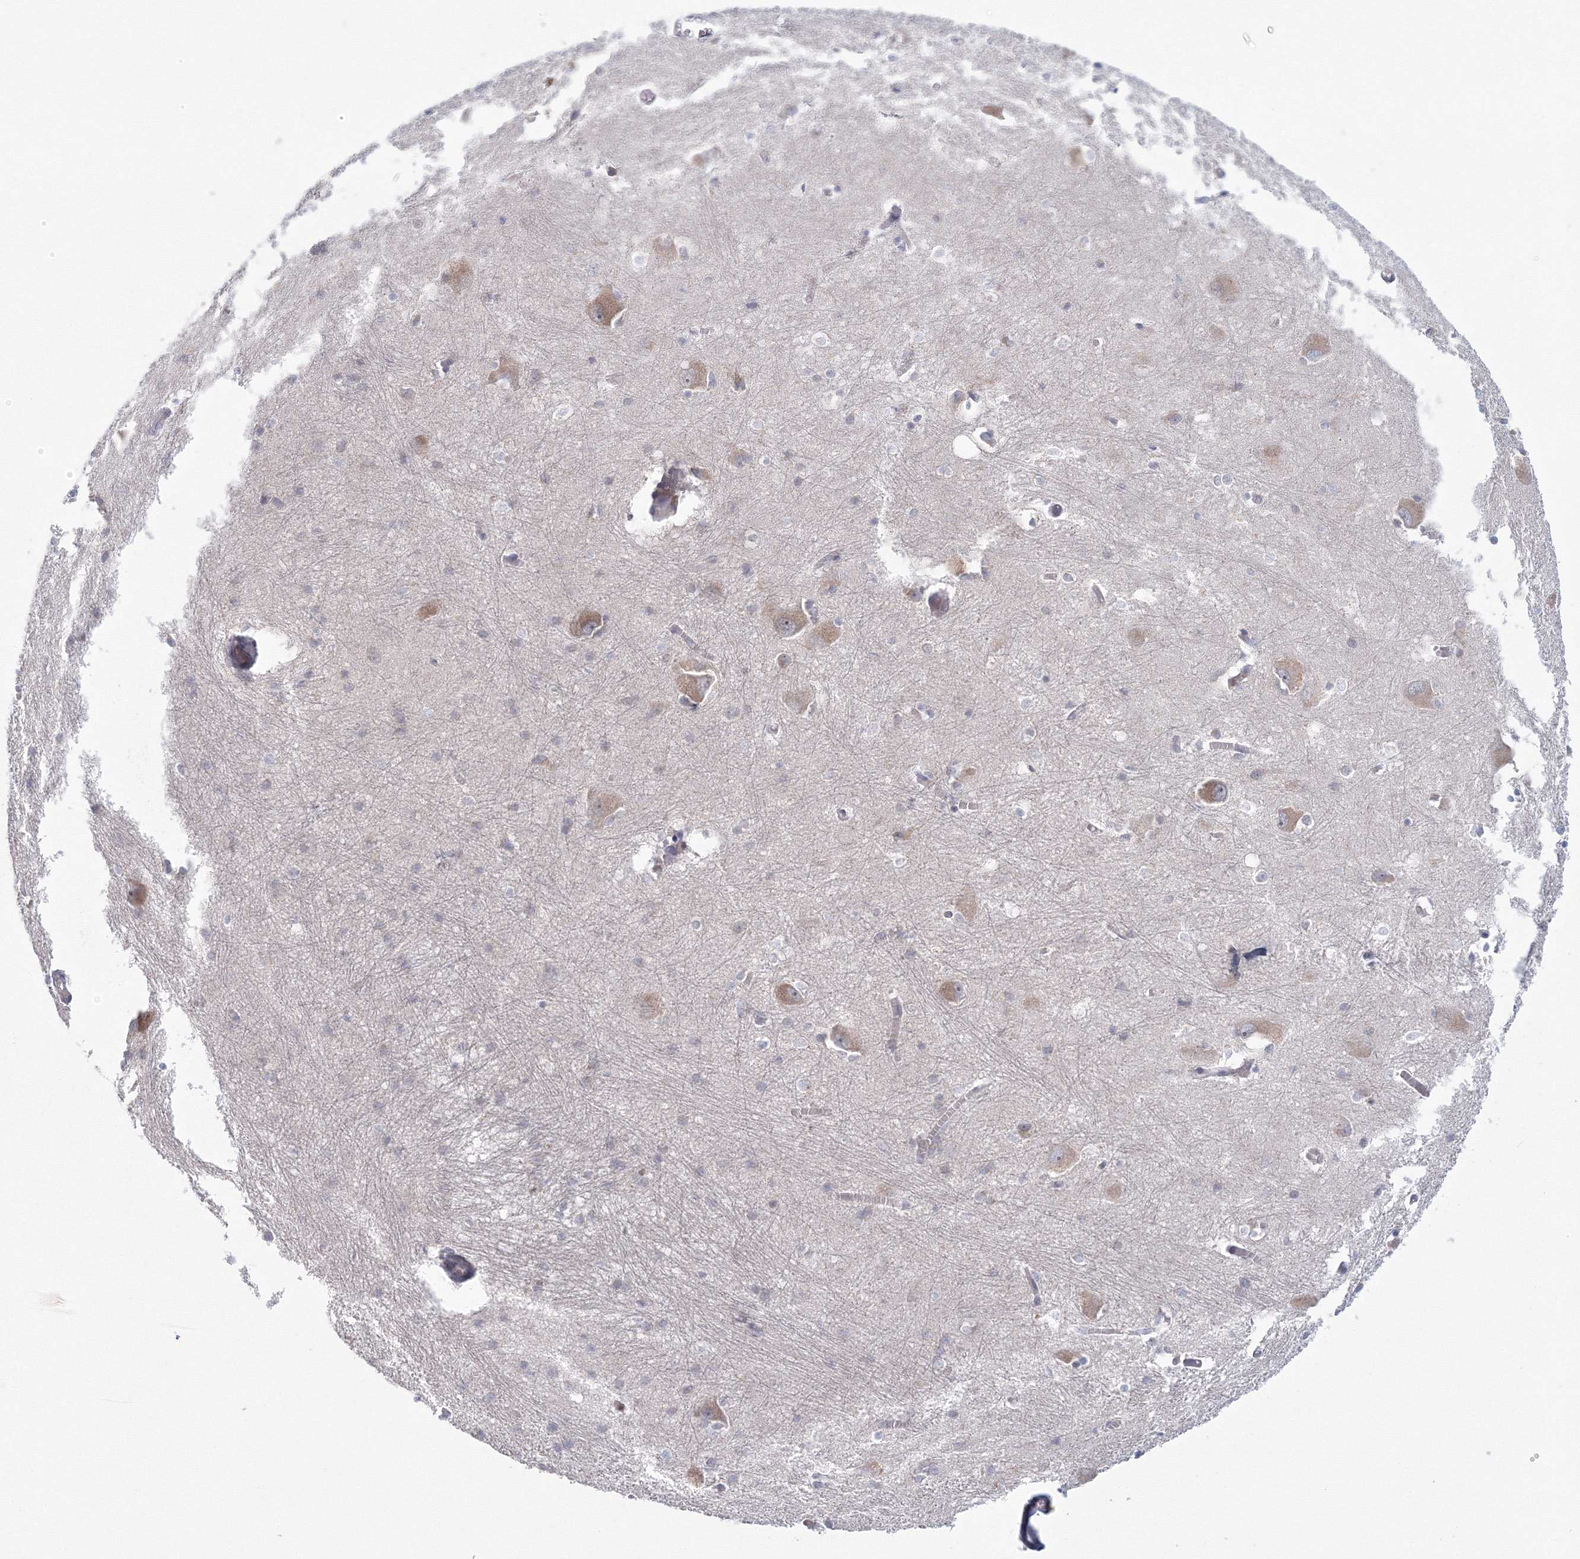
{"staining": {"intensity": "negative", "quantity": "none", "location": "none"}, "tissue": "caudate", "cell_type": "Glial cells", "image_type": "normal", "snomed": [{"axis": "morphology", "description": "Normal tissue, NOS"}, {"axis": "topography", "description": "Lateral ventricle wall"}], "caption": "IHC of normal caudate exhibits no staining in glial cells. (DAB (3,3'-diaminobenzidine) immunohistochemistry (IHC) visualized using brightfield microscopy, high magnification).", "gene": "TACC2", "patient": {"sex": "male", "age": 37}}